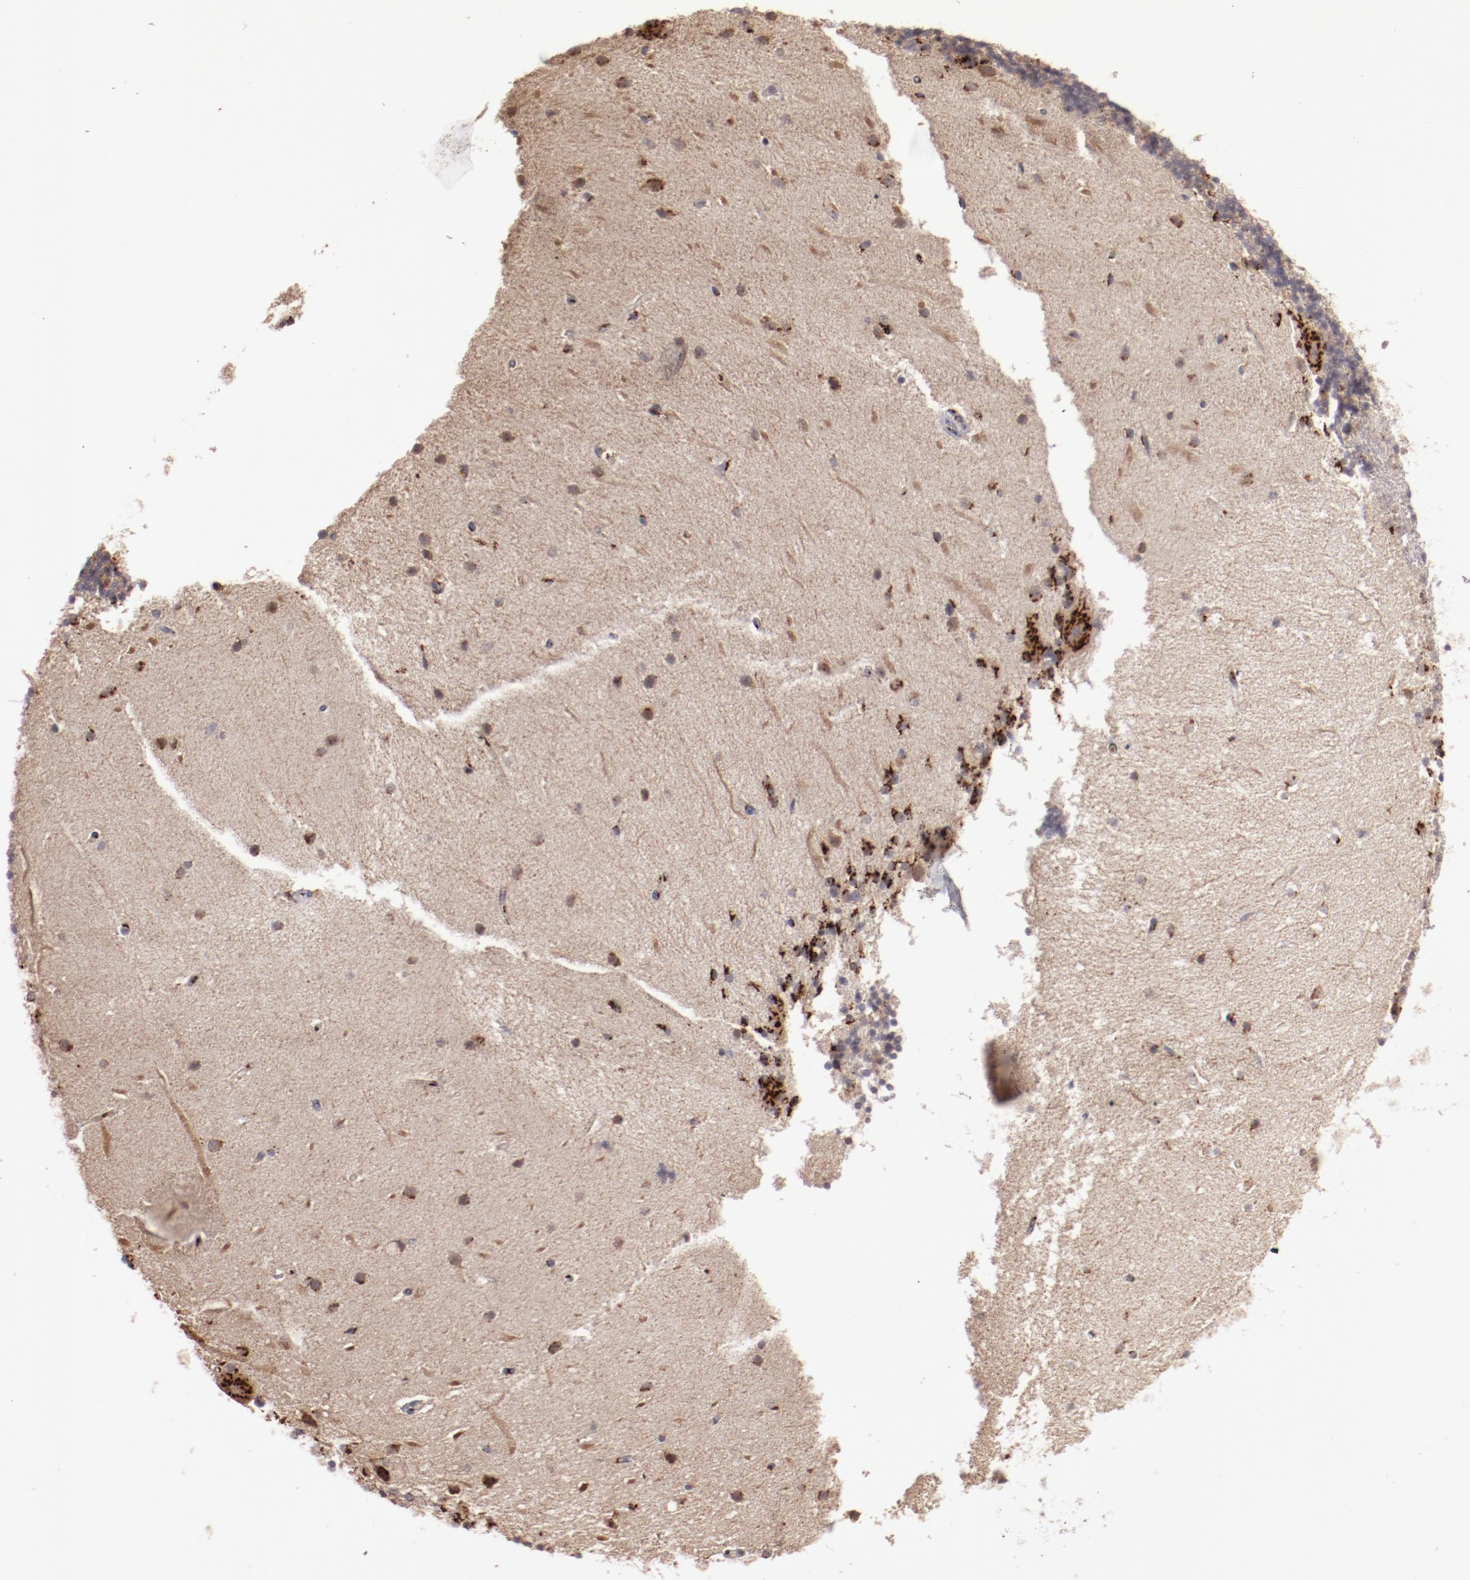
{"staining": {"intensity": "weak", "quantity": "25%-75%", "location": "cytoplasmic/membranous"}, "tissue": "cerebellum", "cell_type": "Cells in granular layer", "image_type": "normal", "snomed": [{"axis": "morphology", "description": "Normal tissue, NOS"}, {"axis": "topography", "description": "Cerebellum"}], "caption": "Immunohistochemical staining of benign human cerebellum shows low levels of weak cytoplasmic/membranous positivity in about 25%-75% of cells in granular layer. The protein of interest is shown in brown color, while the nuclei are stained blue.", "gene": "GOLIM4", "patient": {"sex": "female", "age": 54}}